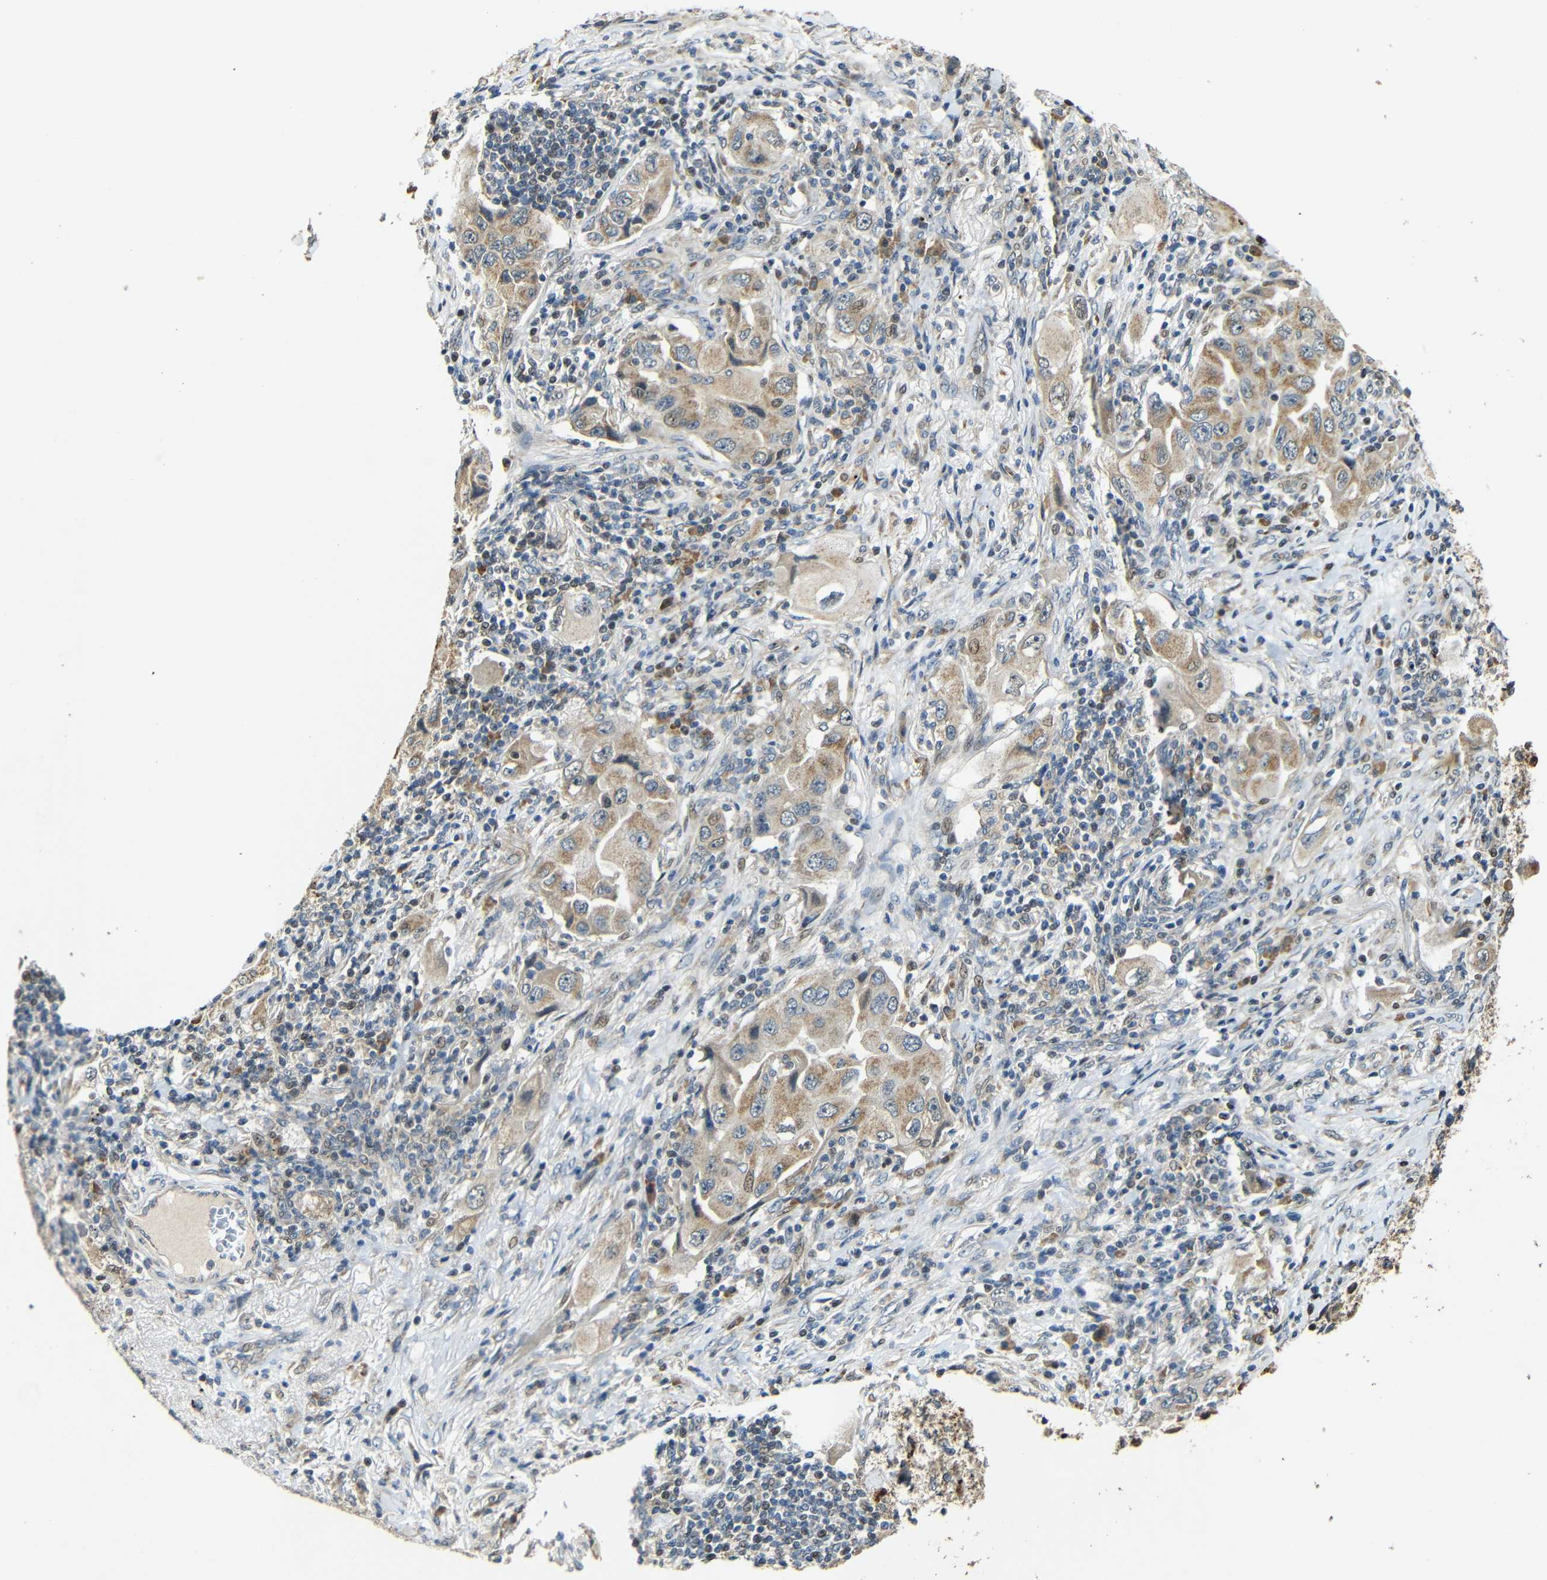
{"staining": {"intensity": "moderate", "quantity": ">75%", "location": "cytoplasmic/membranous"}, "tissue": "lung cancer", "cell_type": "Tumor cells", "image_type": "cancer", "snomed": [{"axis": "morphology", "description": "Adenocarcinoma, NOS"}, {"axis": "topography", "description": "Lung"}], "caption": "Lung cancer (adenocarcinoma) stained with DAB immunohistochemistry (IHC) exhibits medium levels of moderate cytoplasmic/membranous expression in about >75% of tumor cells.", "gene": "KAZALD1", "patient": {"sex": "female", "age": 65}}